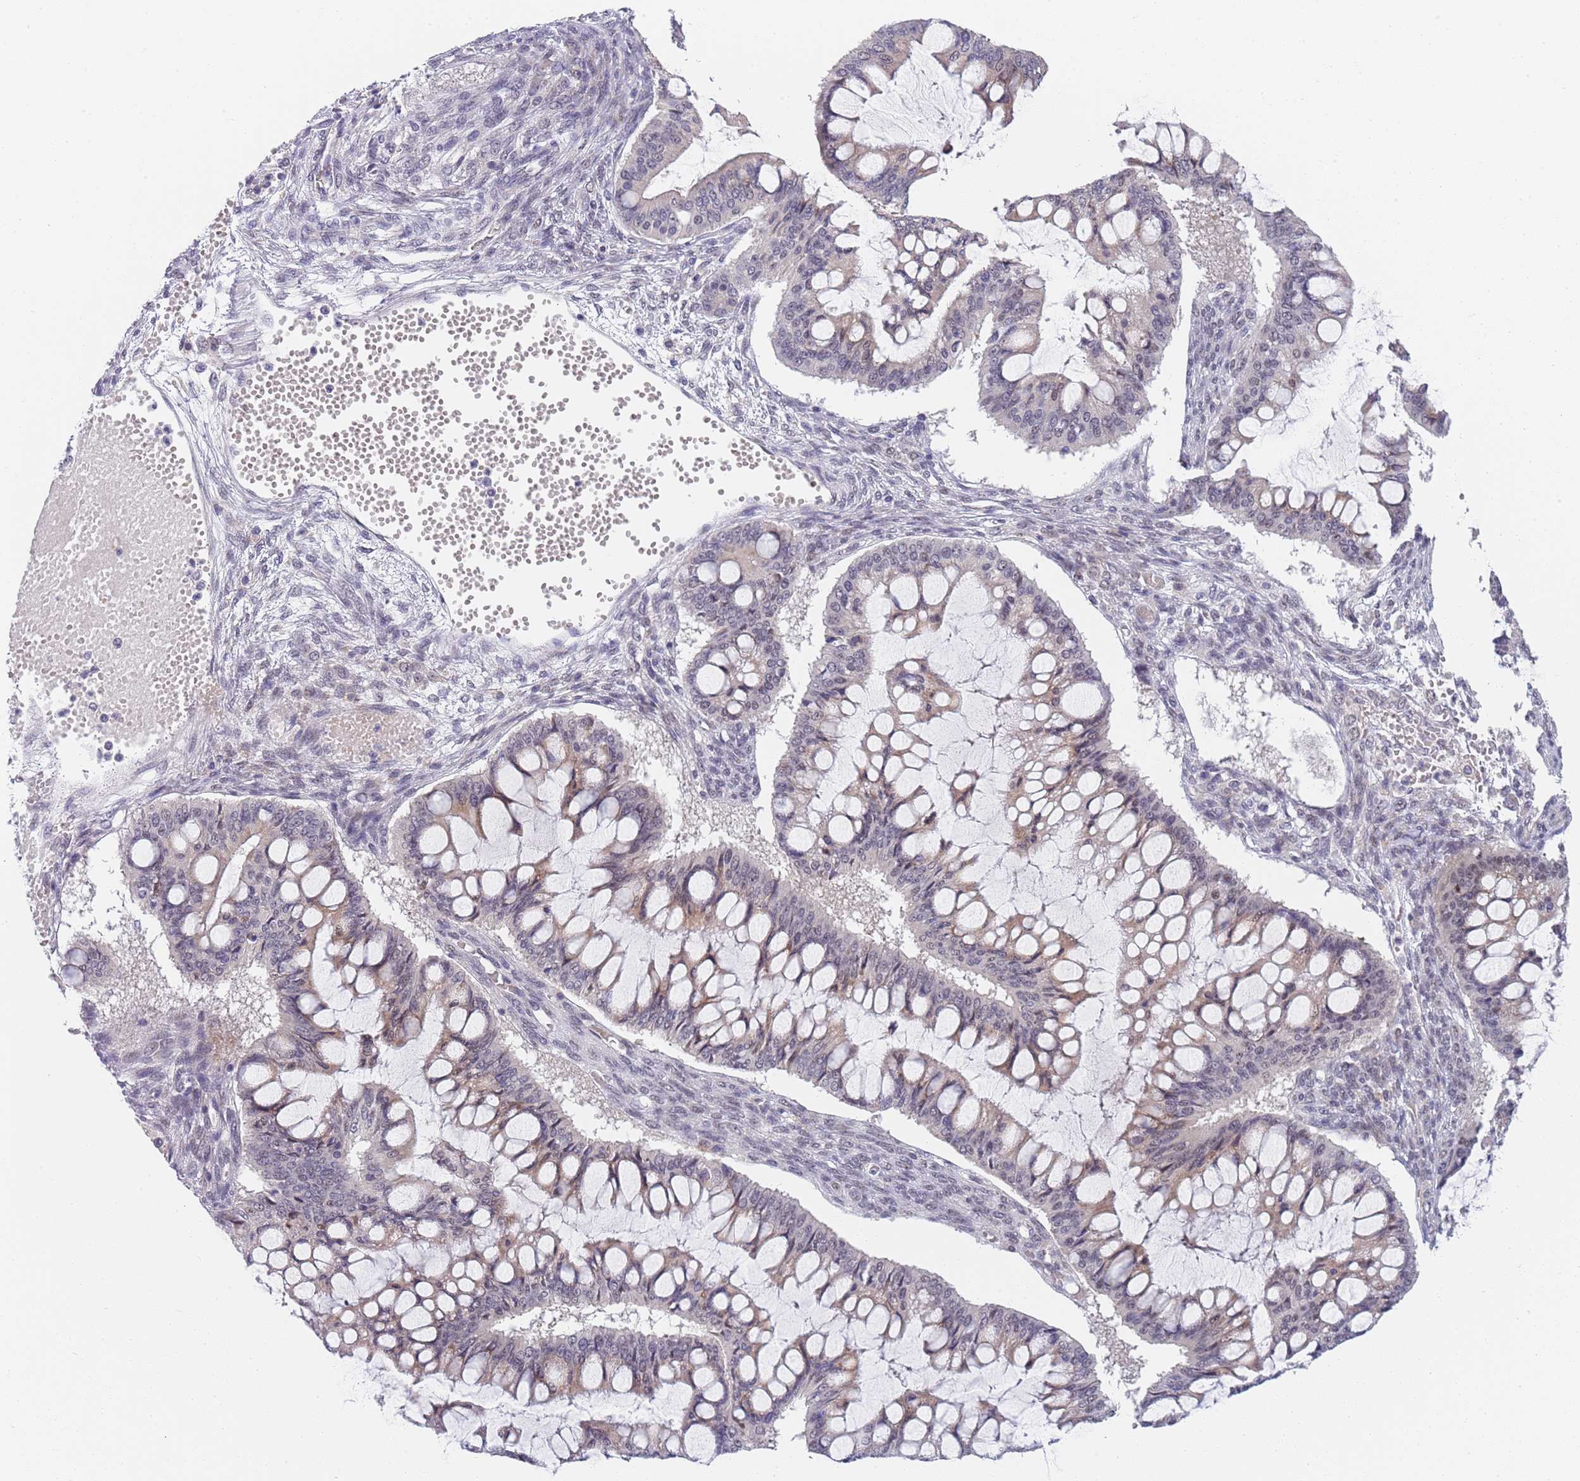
{"staining": {"intensity": "weak", "quantity": "<25%", "location": "cytoplasmic/membranous"}, "tissue": "ovarian cancer", "cell_type": "Tumor cells", "image_type": "cancer", "snomed": [{"axis": "morphology", "description": "Cystadenocarcinoma, mucinous, NOS"}, {"axis": "topography", "description": "Ovary"}], "caption": "Human mucinous cystadenocarcinoma (ovarian) stained for a protein using immunohistochemistry (IHC) displays no staining in tumor cells.", "gene": "PLCL2", "patient": {"sex": "female", "age": 73}}